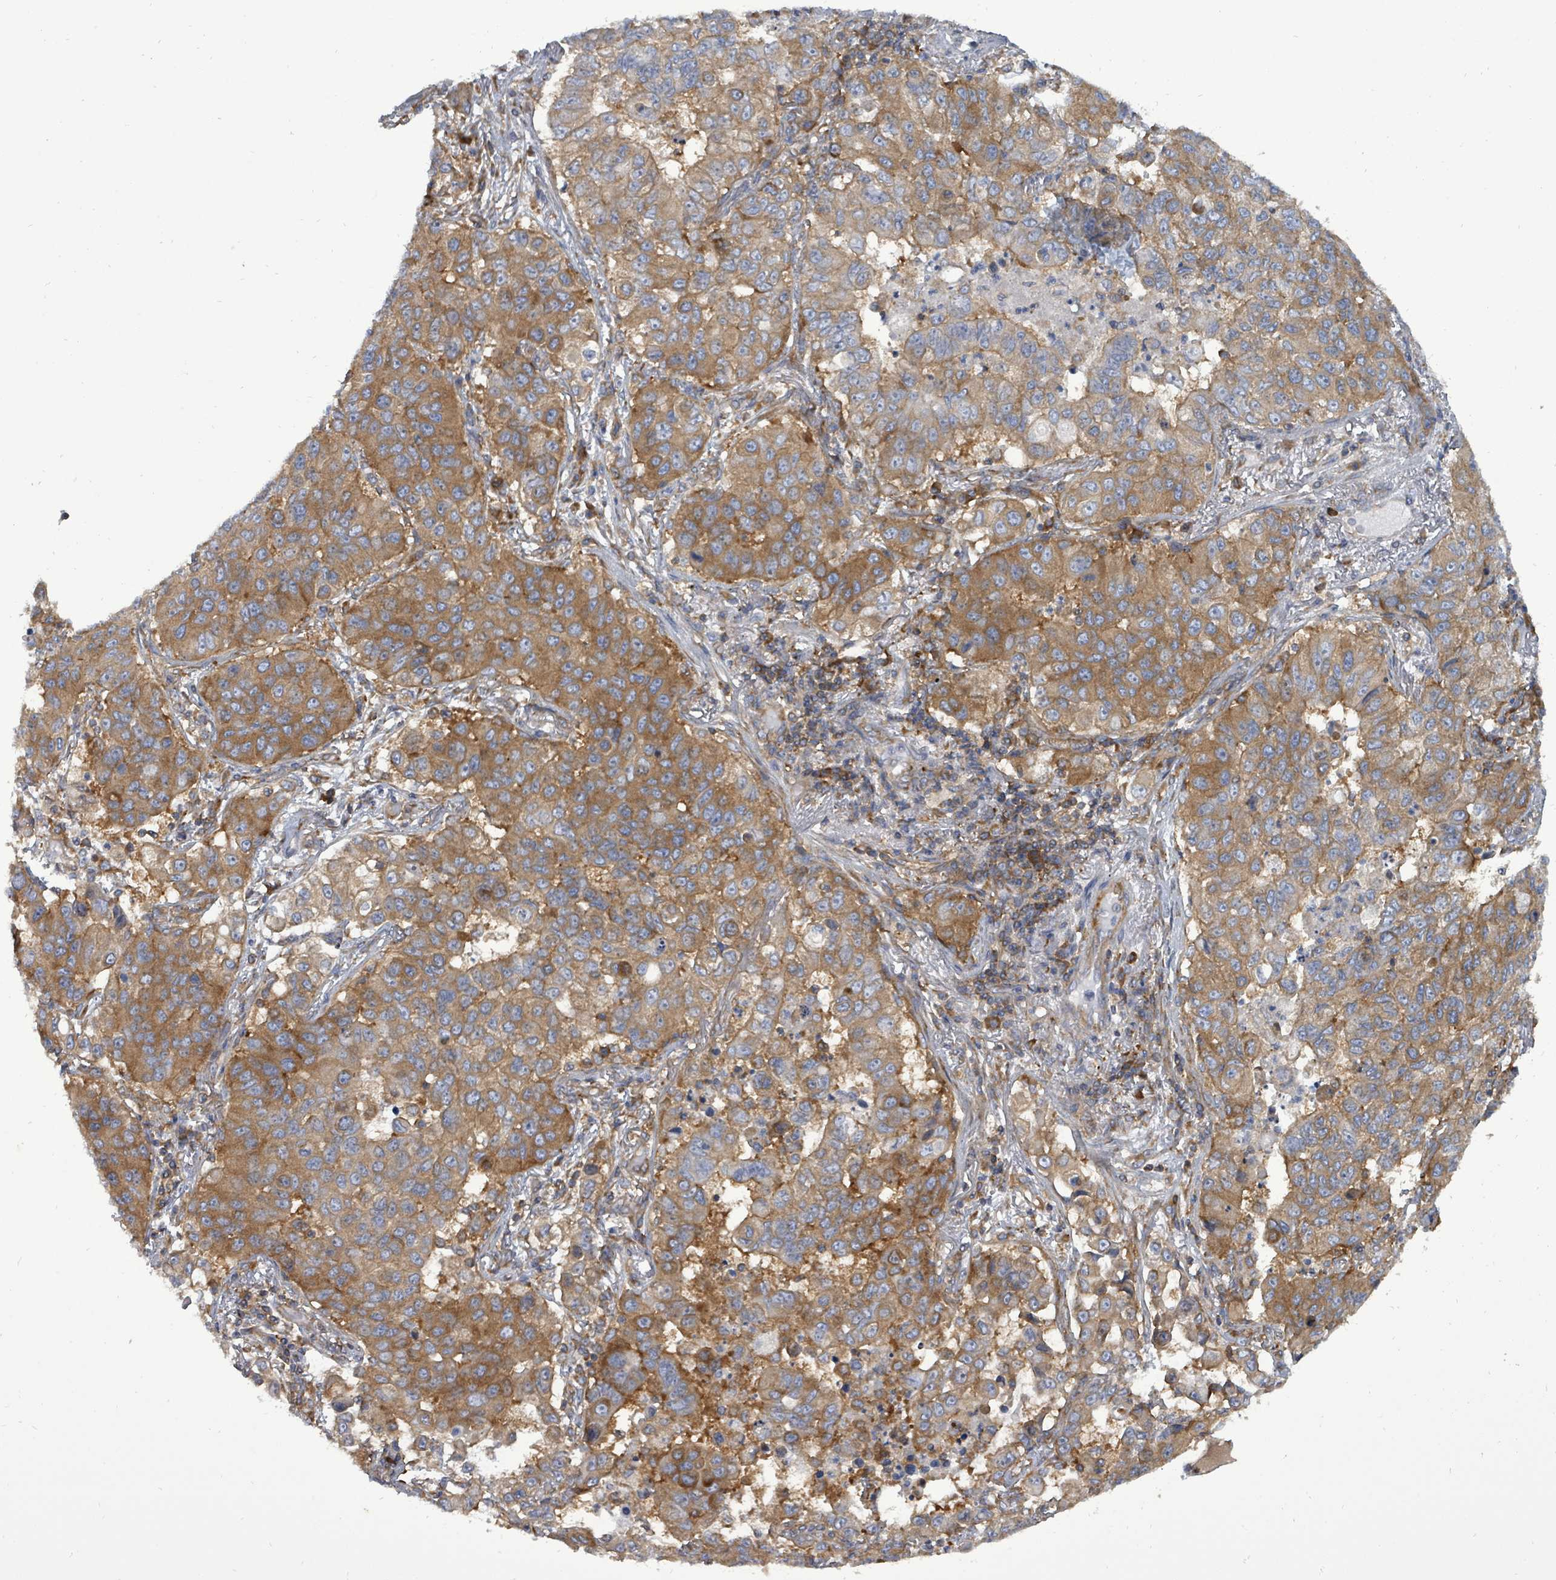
{"staining": {"intensity": "moderate", "quantity": ">75%", "location": "cytoplasmic/membranous"}, "tissue": "lung cancer", "cell_type": "Tumor cells", "image_type": "cancer", "snomed": [{"axis": "morphology", "description": "Squamous cell carcinoma, NOS"}, {"axis": "topography", "description": "Lung"}], "caption": "A micrograph showing moderate cytoplasmic/membranous staining in about >75% of tumor cells in lung squamous cell carcinoma, as visualized by brown immunohistochemical staining.", "gene": "EIF3C", "patient": {"sex": "male", "age": 74}}